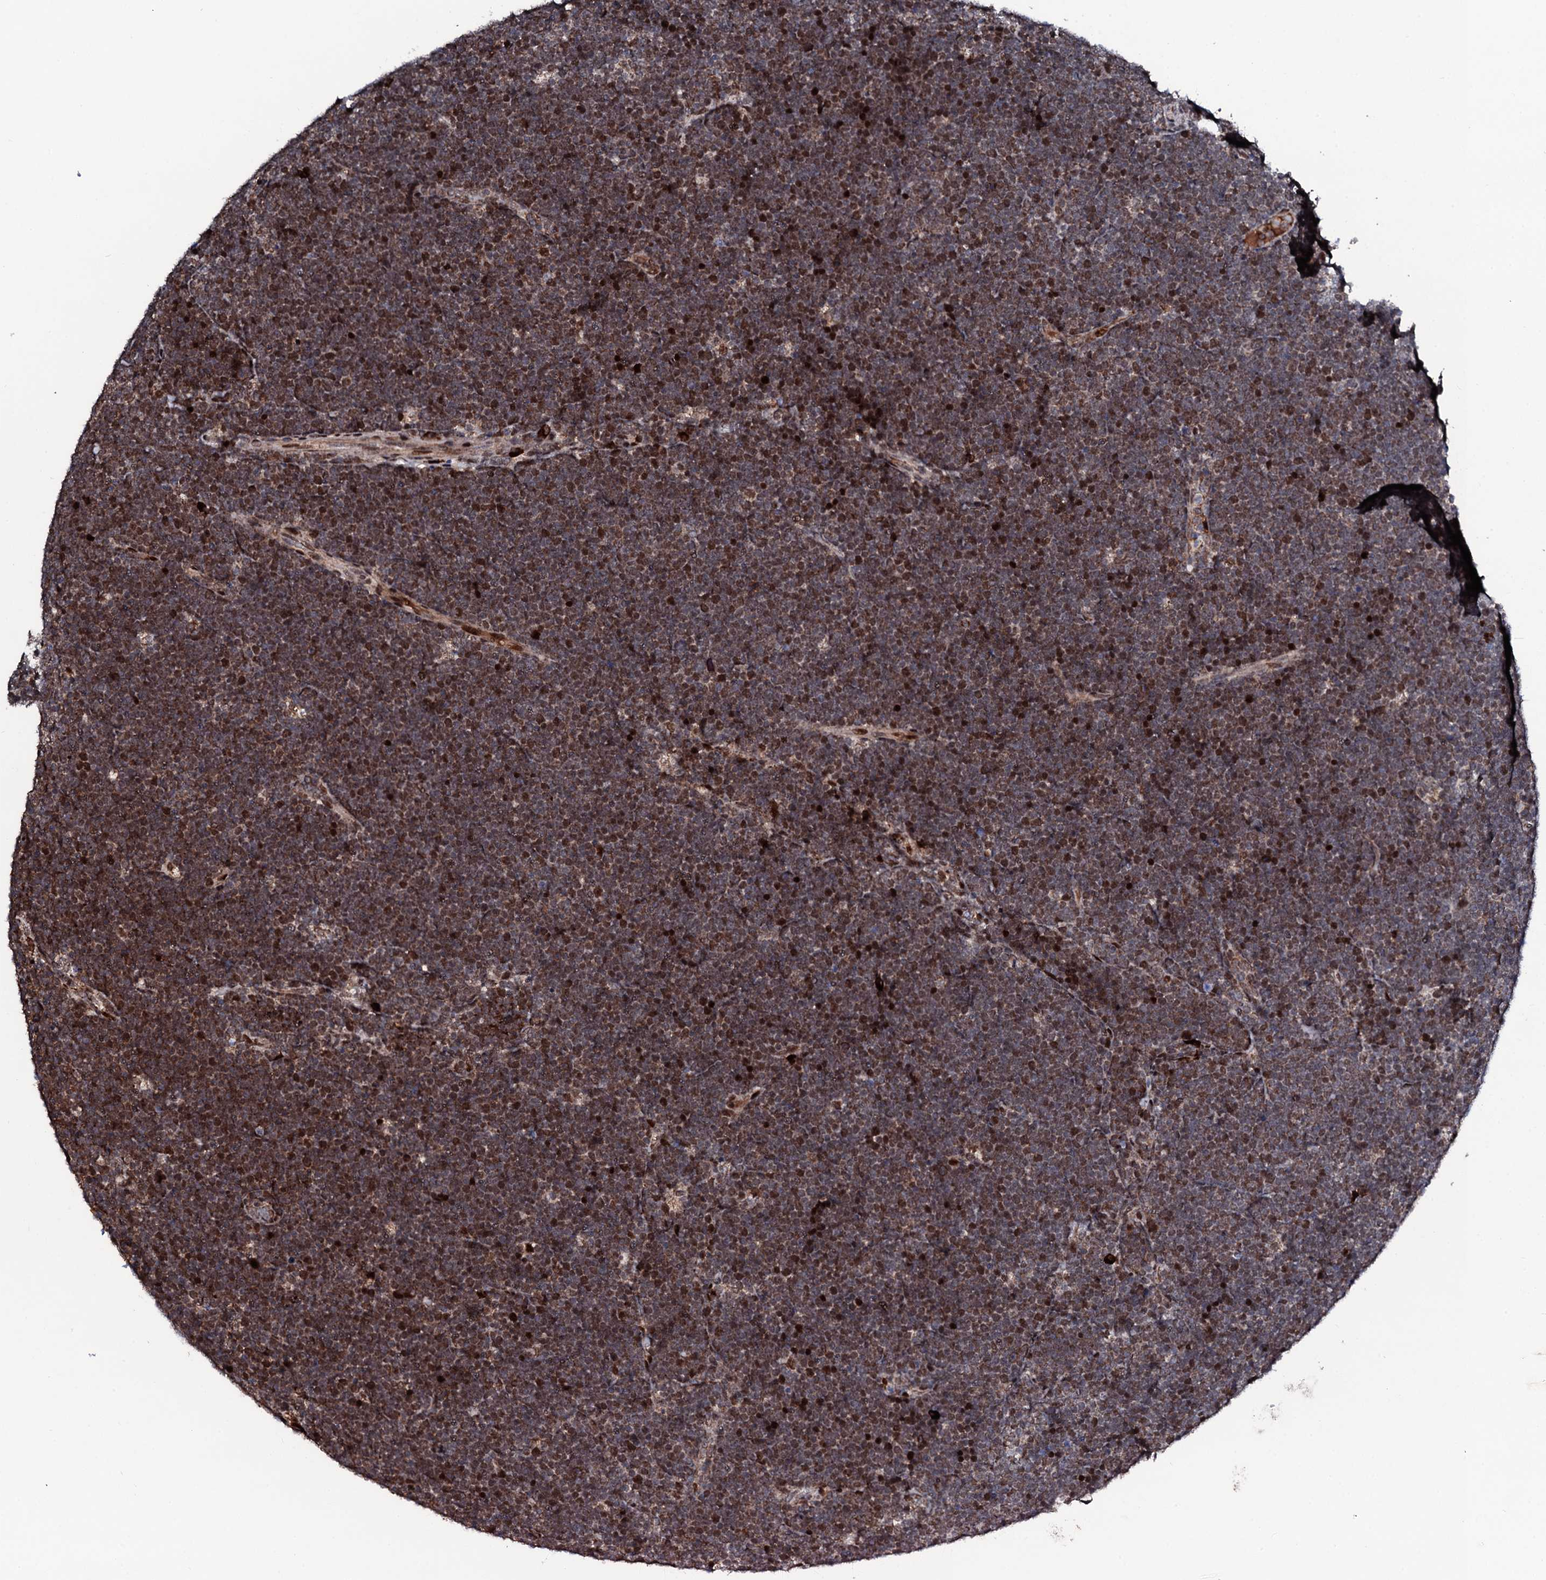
{"staining": {"intensity": "moderate", "quantity": ">75%", "location": "nuclear"}, "tissue": "lymphoma", "cell_type": "Tumor cells", "image_type": "cancer", "snomed": [{"axis": "morphology", "description": "Malignant lymphoma, non-Hodgkin's type, High grade"}, {"axis": "topography", "description": "Lymph node"}], "caption": "Protein staining shows moderate nuclear staining in approximately >75% of tumor cells in malignant lymphoma, non-Hodgkin's type (high-grade).", "gene": "KIF18A", "patient": {"sex": "male", "age": 13}}